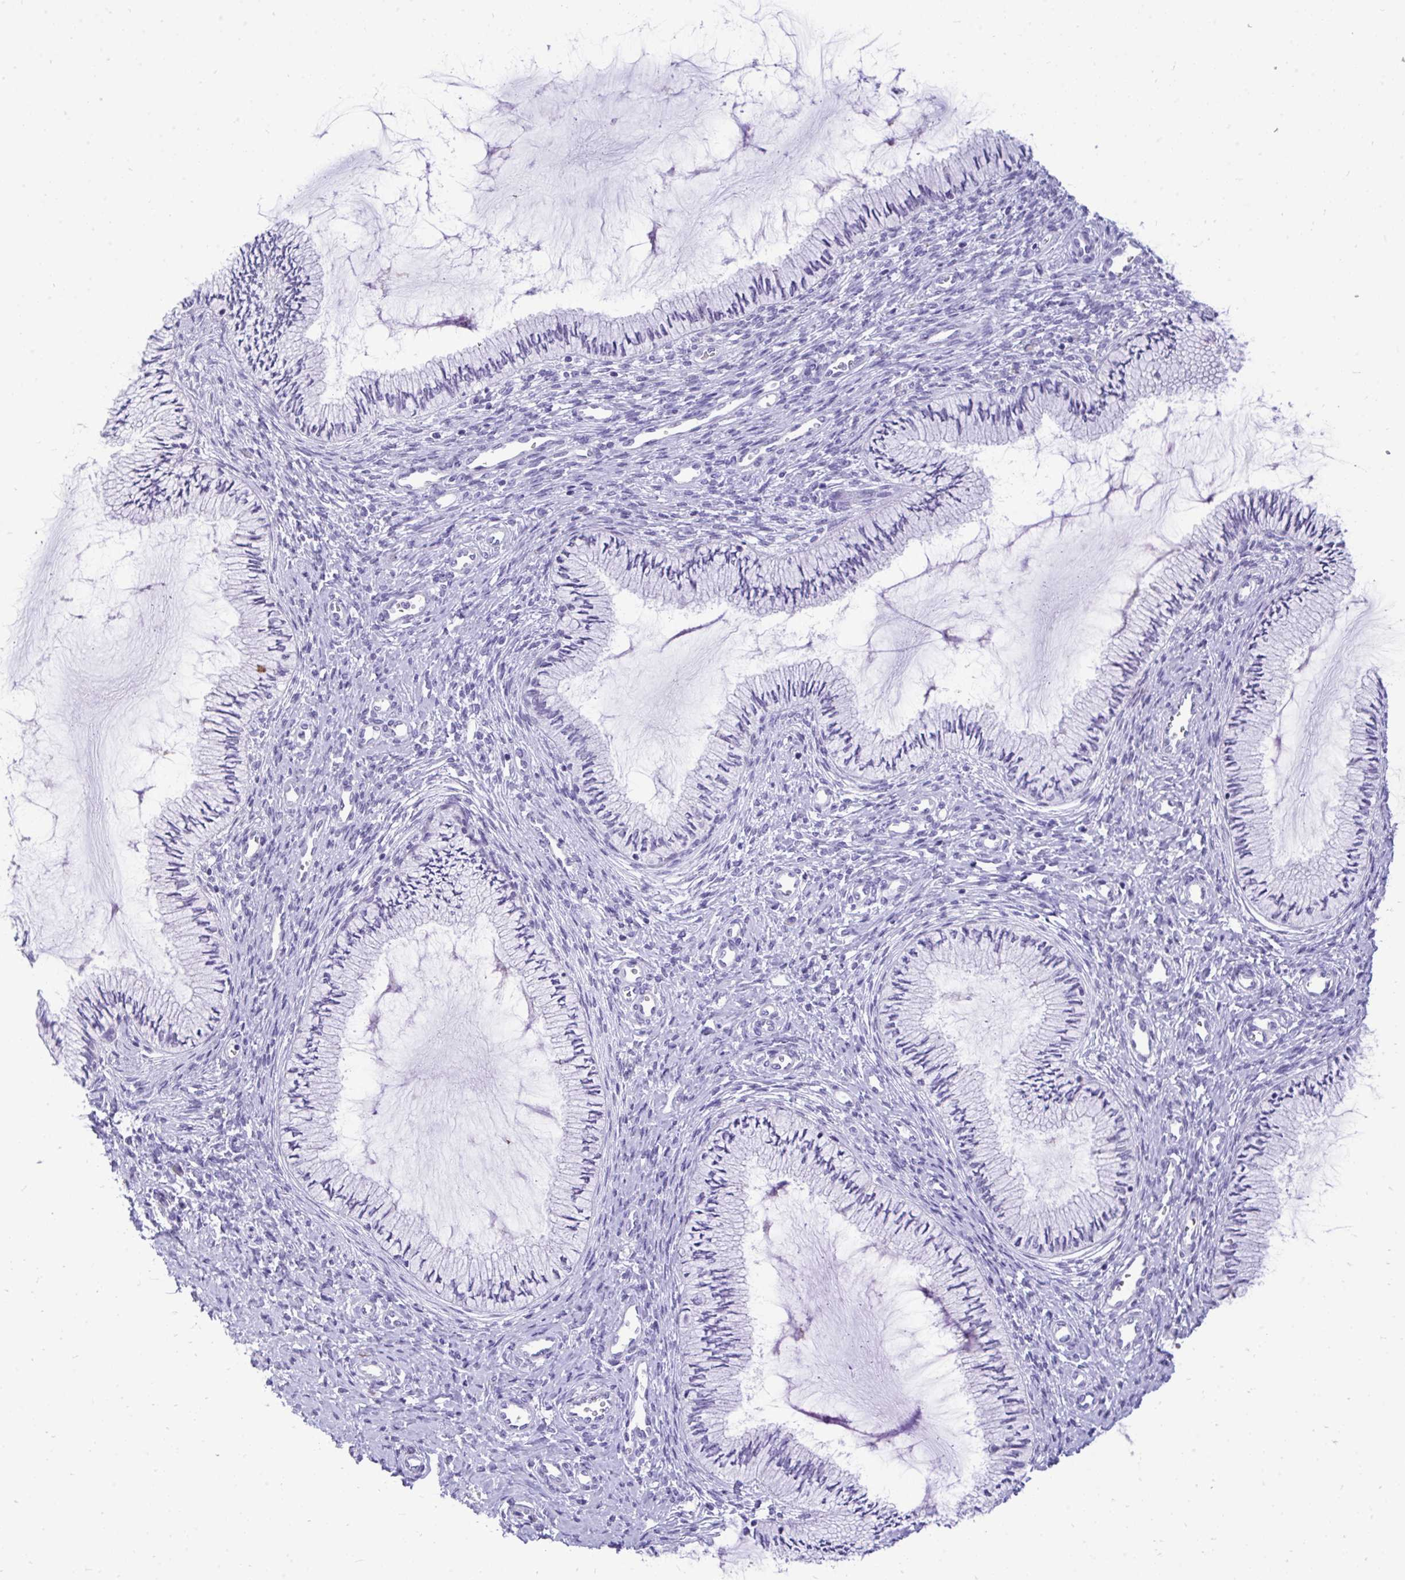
{"staining": {"intensity": "negative", "quantity": "none", "location": "none"}, "tissue": "cervix", "cell_type": "Glandular cells", "image_type": "normal", "snomed": [{"axis": "morphology", "description": "Normal tissue, NOS"}, {"axis": "topography", "description": "Cervix"}], "caption": "Unremarkable cervix was stained to show a protein in brown. There is no significant expression in glandular cells. (DAB (3,3'-diaminobenzidine) immunohistochemistry (IHC) with hematoxylin counter stain).", "gene": "PRM2", "patient": {"sex": "female", "age": 24}}